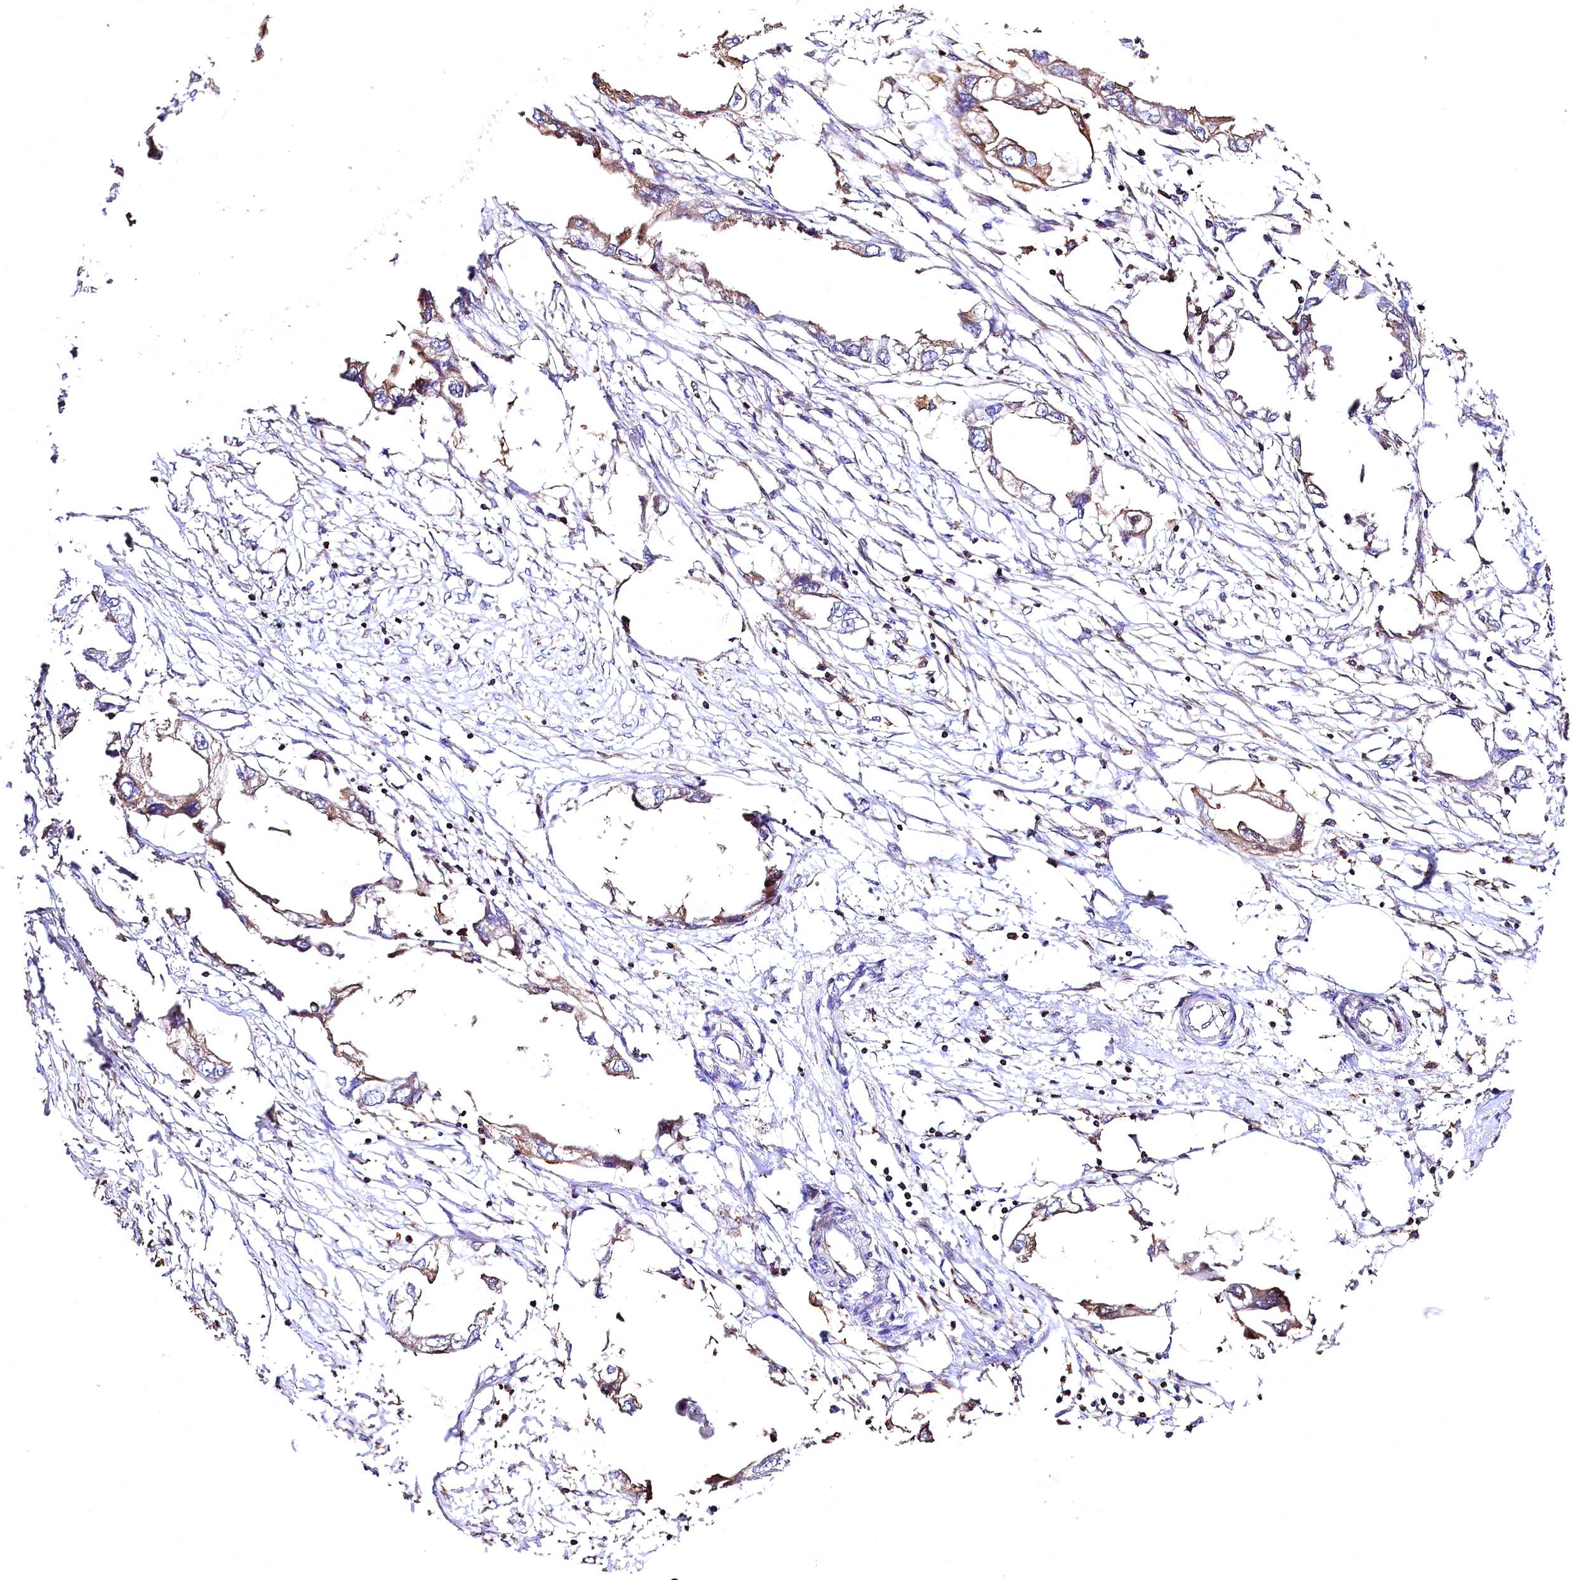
{"staining": {"intensity": "moderate", "quantity": "<25%", "location": "cytoplasmic/membranous"}, "tissue": "endometrial cancer", "cell_type": "Tumor cells", "image_type": "cancer", "snomed": [{"axis": "morphology", "description": "Adenocarcinoma, NOS"}, {"axis": "morphology", "description": "Adenocarcinoma, metastatic, NOS"}, {"axis": "topography", "description": "Adipose tissue"}, {"axis": "topography", "description": "Endometrium"}], "caption": "The histopathology image reveals immunohistochemical staining of endometrial cancer (adenocarcinoma). There is moderate cytoplasmic/membranous staining is present in about <25% of tumor cells. The staining was performed using DAB, with brown indicating positive protein expression. Nuclei are stained blue with hematoxylin.", "gene": "RARS2", "patient": {"sex": "female", "age": 67}}